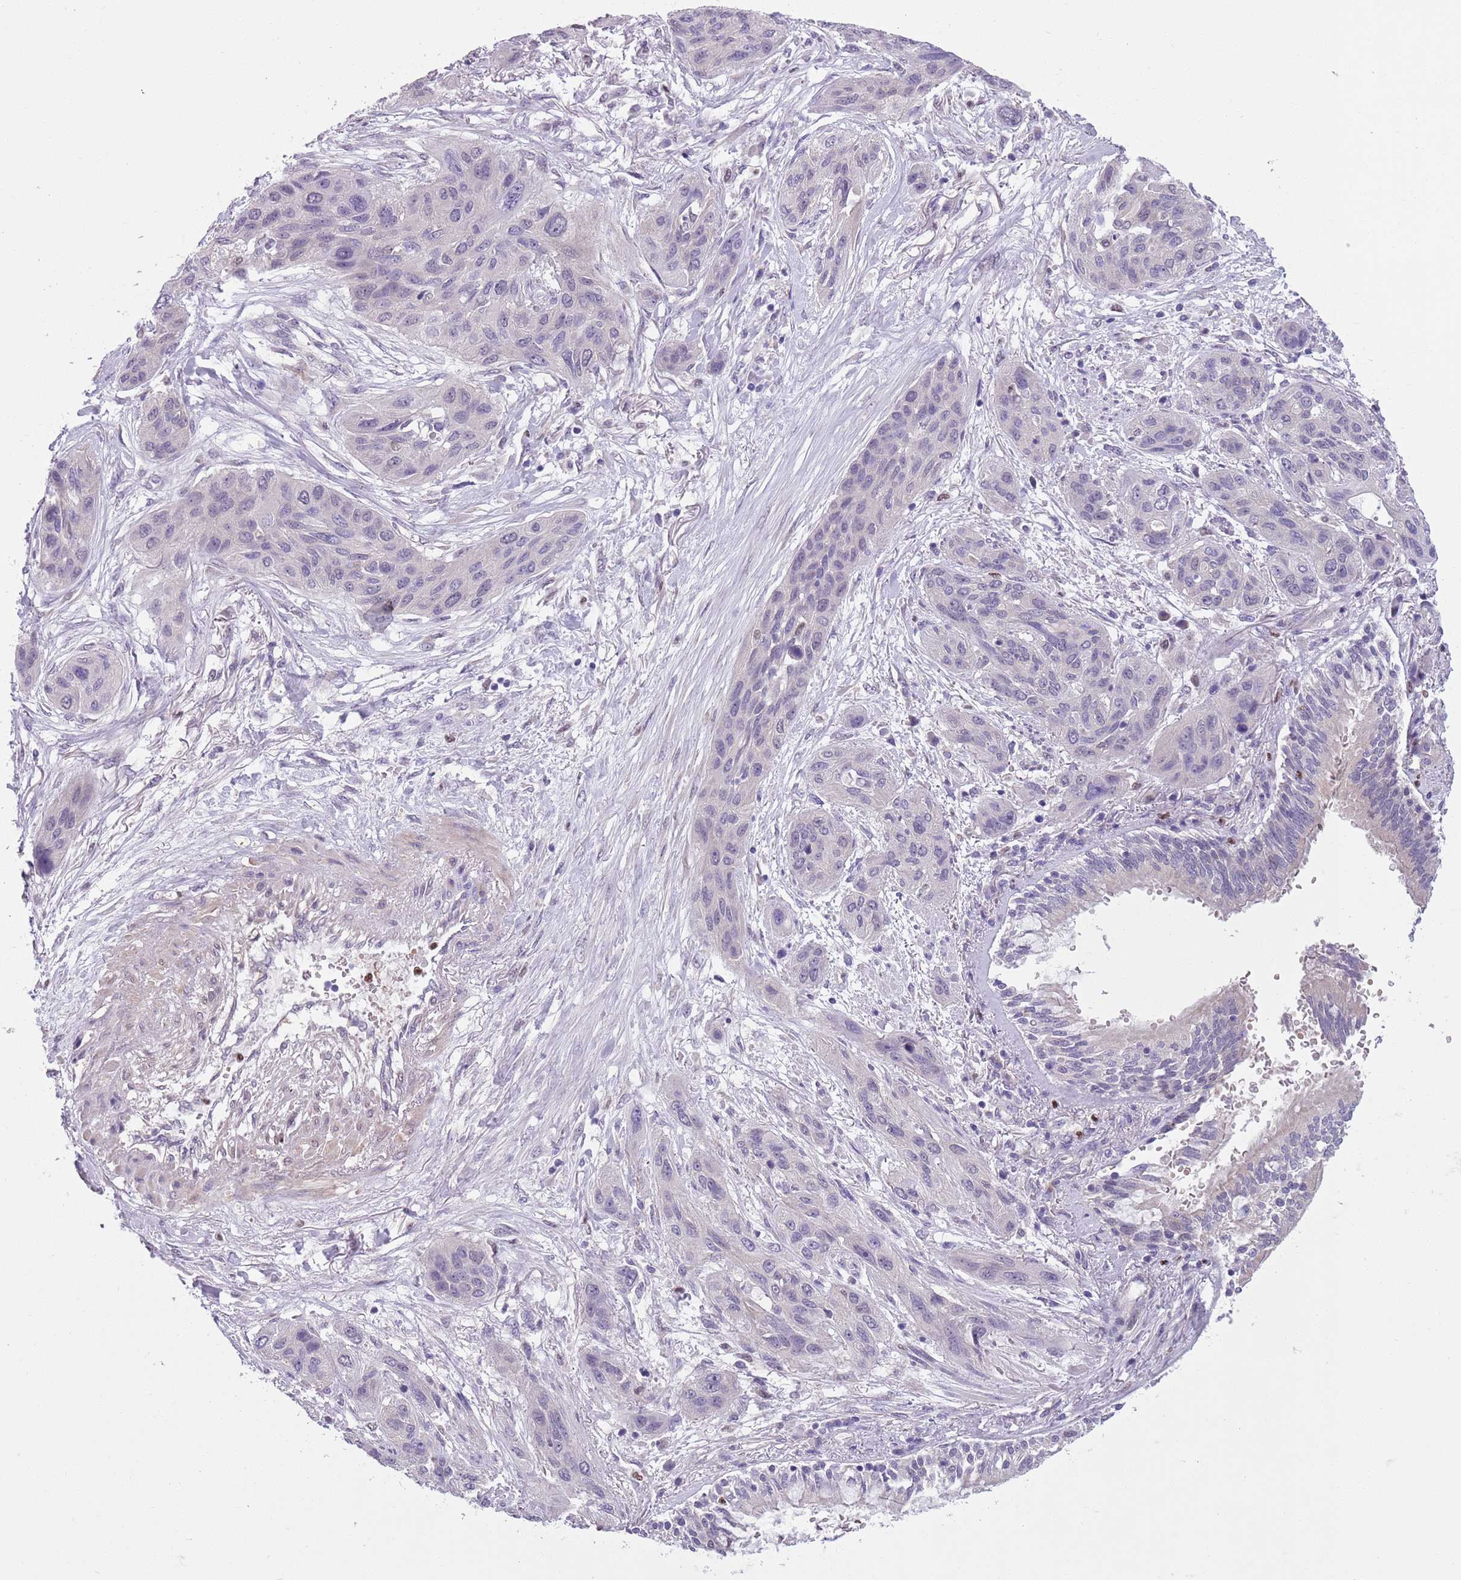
{"staining": {"intensity": "negative", "quantity": "none", "location": "none"}, "tissue": "lung cancer", "cell_type": "Tumor cells", "image_type": "cancer", "snomed": [{"axis": "morphology", "description": "Squamous cell carcinoma, NOS"}, {"axis": "topography", "description": "Lung"}], "caption": "A micrograph of lung cancer stained for a protein displays no brown staining in tumor cells.", "gene": "ADCY7", "patient": {"sex": "female", "age": 70}}